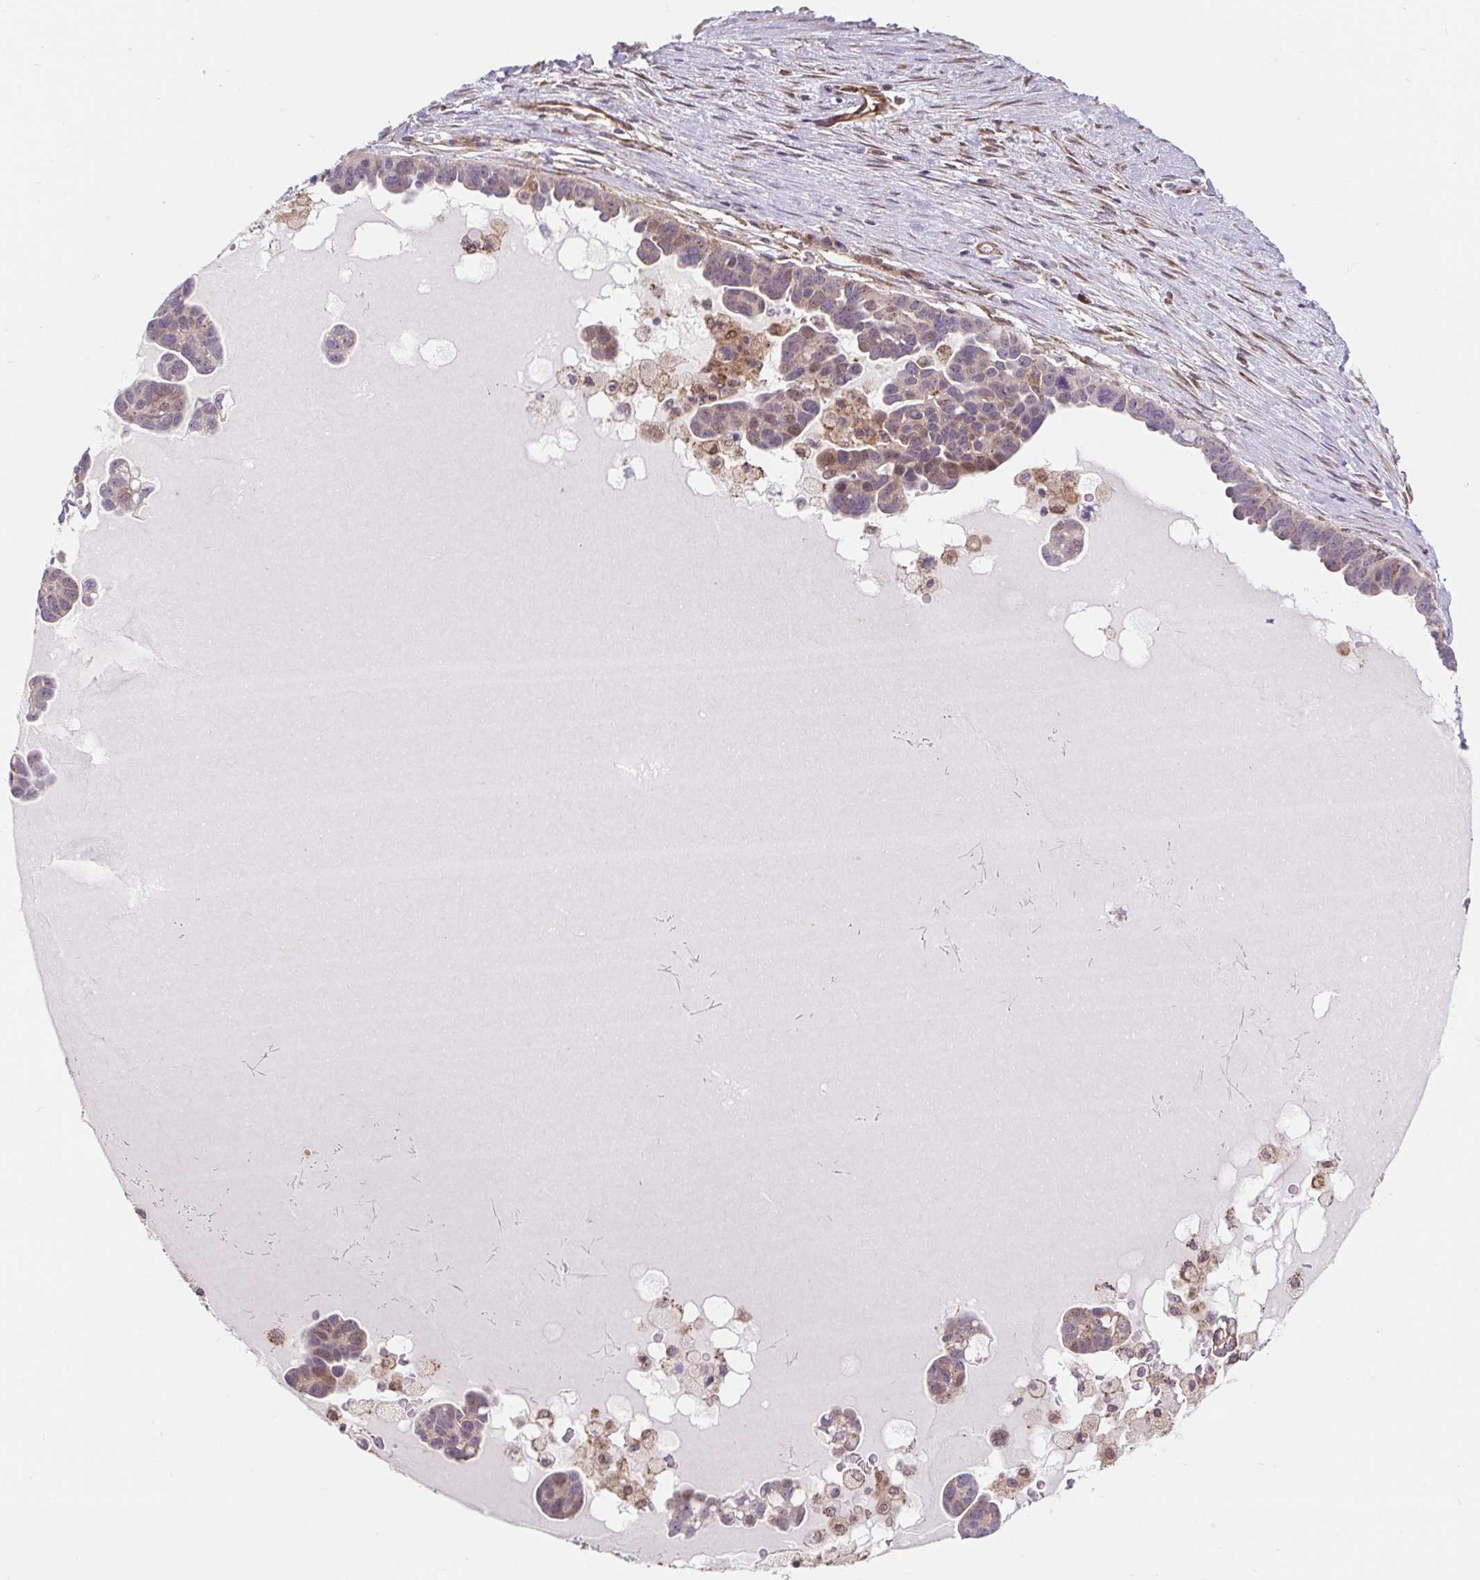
{"staining": {"intensity": "weak", "quantity": "25%-75%", "location": "cytoplasmic/membranous"}, "tissue": "ovarian cancer", "cell_type": "Tumor cells", "image_type": "cancer", "snomed": [{"axis": "morphology", "description": "Cystadenocarcinoma, serous, NOS"}, {"axis": "topography", "description": "Ovary"}], "caption": "Weak cytoplasmic/membranous expression is seen in approximately 25%-75% of tumor cells in ovarian serous cystadenocarcinoma. (DAB IHC with brightfield microscopy, high magnification).", "gene": "LYPD5", "patient": {"sex": "female", "age": 54}}